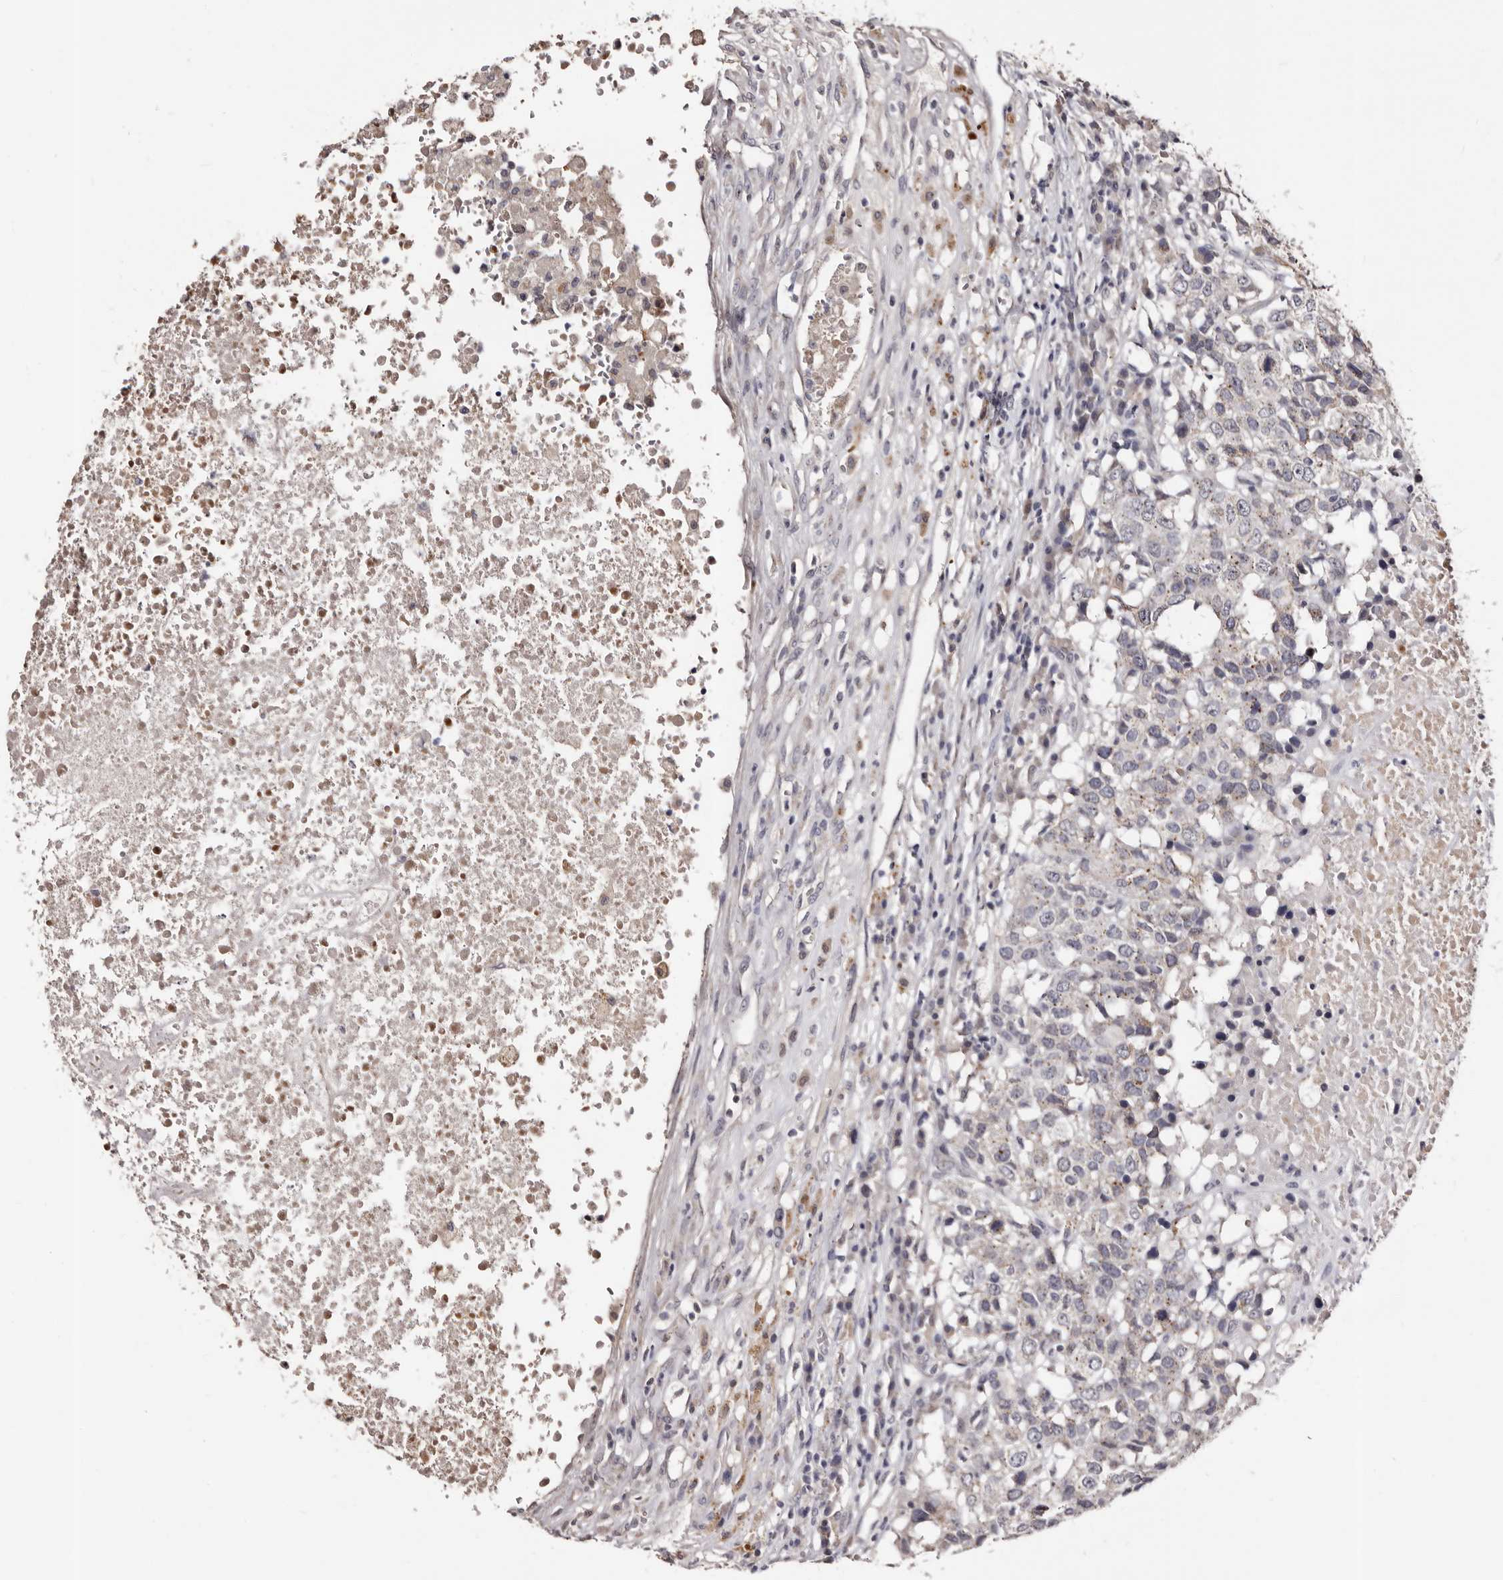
{"staining": {"intensity": "negative", "quantity": "none", "location": "none"}, "tissue": "head and neck cancer", "cell_type": "Tumor cells", "image_type": "cancer", "snomed": [{"axis": "morphology", "description": "Squamous cell carcinoma, NOS"}, {"axis": "topography", "description": "Head-Neck"}], "caption": "There is no significant expression in tumor cells of head and neck cancer.", "gene": "PTAFR", "patient": {"sex": "male", "age": 66}}